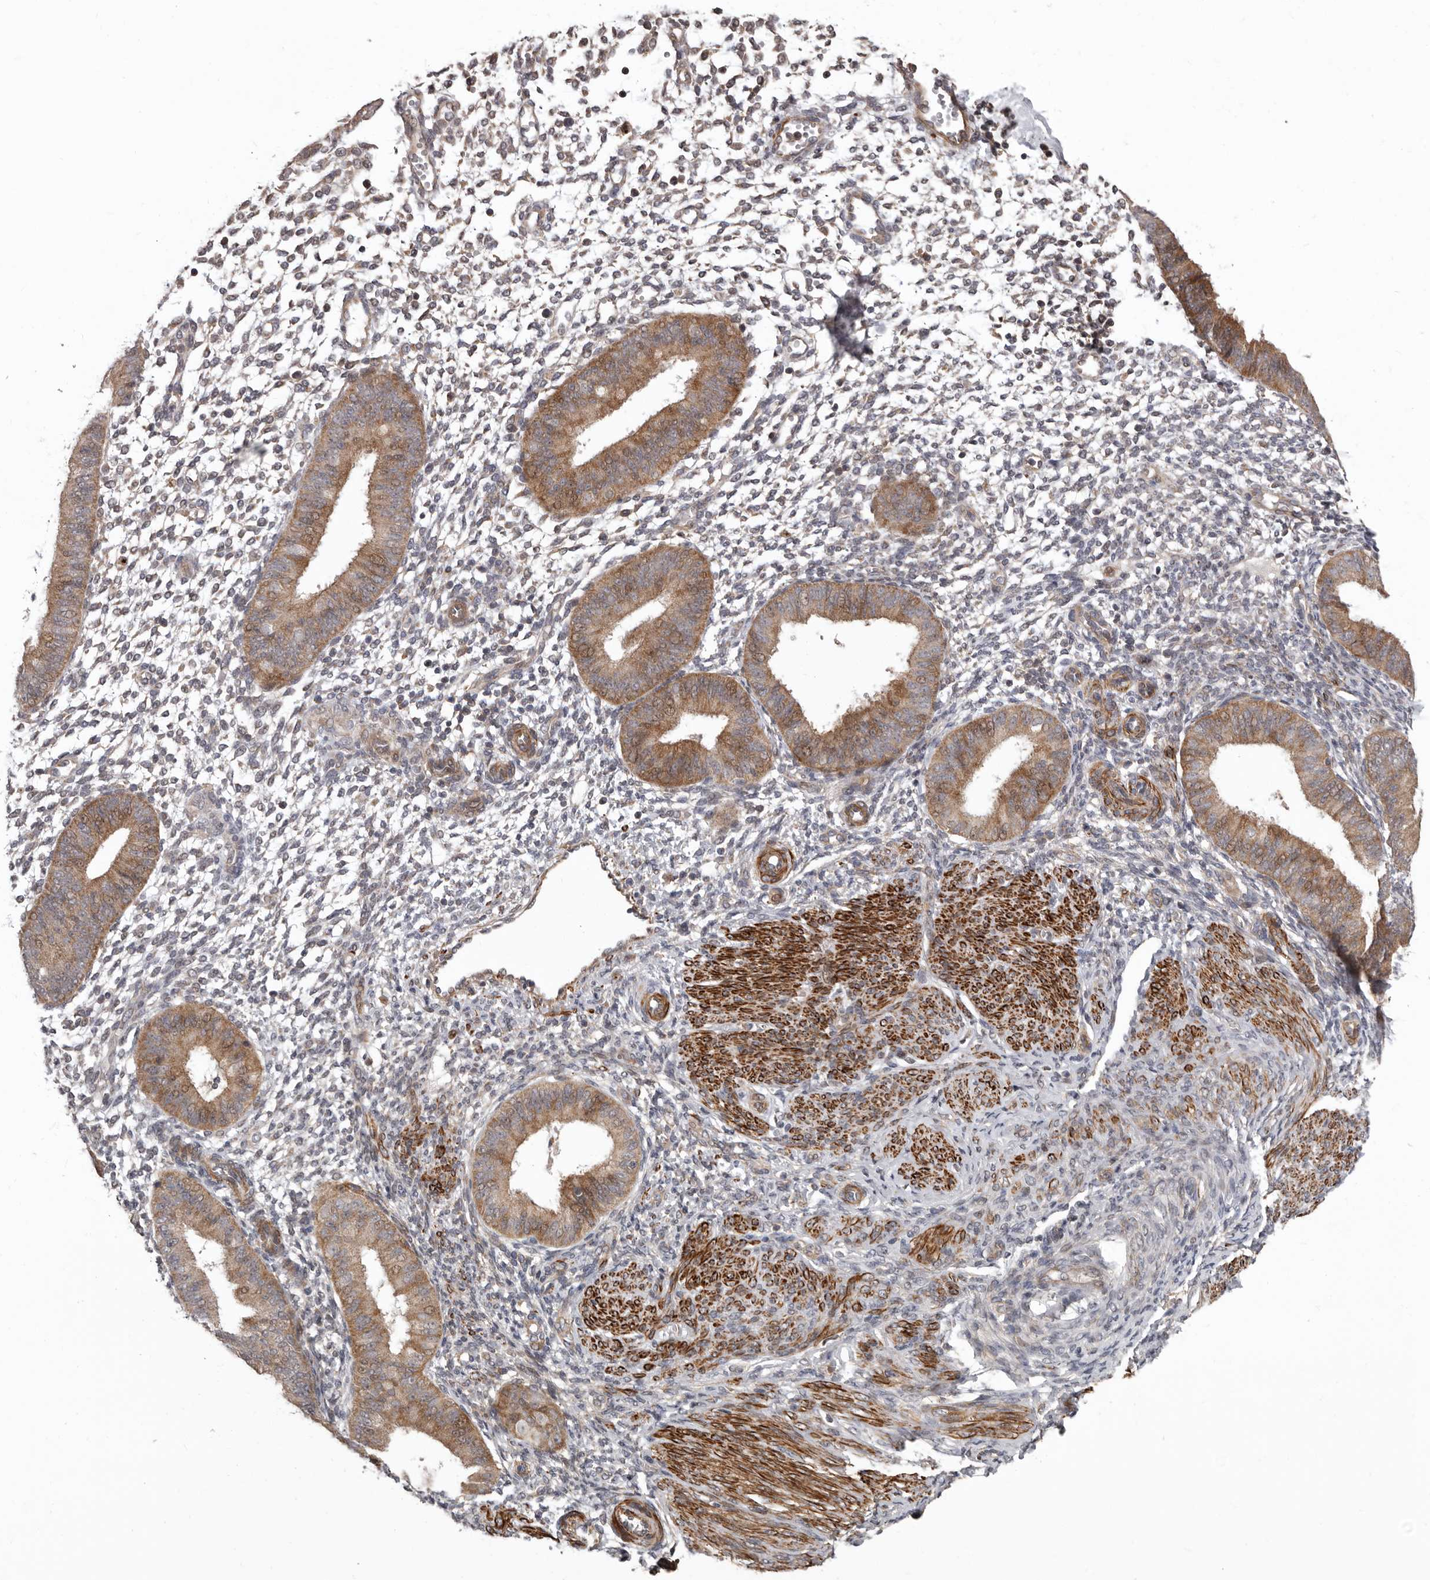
{"staining": {"intensity": "moderate", "quantity": "<25%", "location": "cytoplasmic/membranous"}, "tissue": "endometrium", "cell_type": "Cells in endometrial stroma", "image_type": "normal", "snomed": [{"axis": "morphology", "description": "Normal tissue, NOS"}, {"axis": "topography", "description": "Uterus"}, {"axis": "topography", "description": "Endometrium"}], "caption": "This photomicrograph shows immunohistochemistry staining of unremarkable endometrium, with low moderate cytoplasmic/membranous positivity in about <25% of cells in endometrial stroma.", "gene": "FGFR4", "patient": {"sex": "female", "age": 48}}